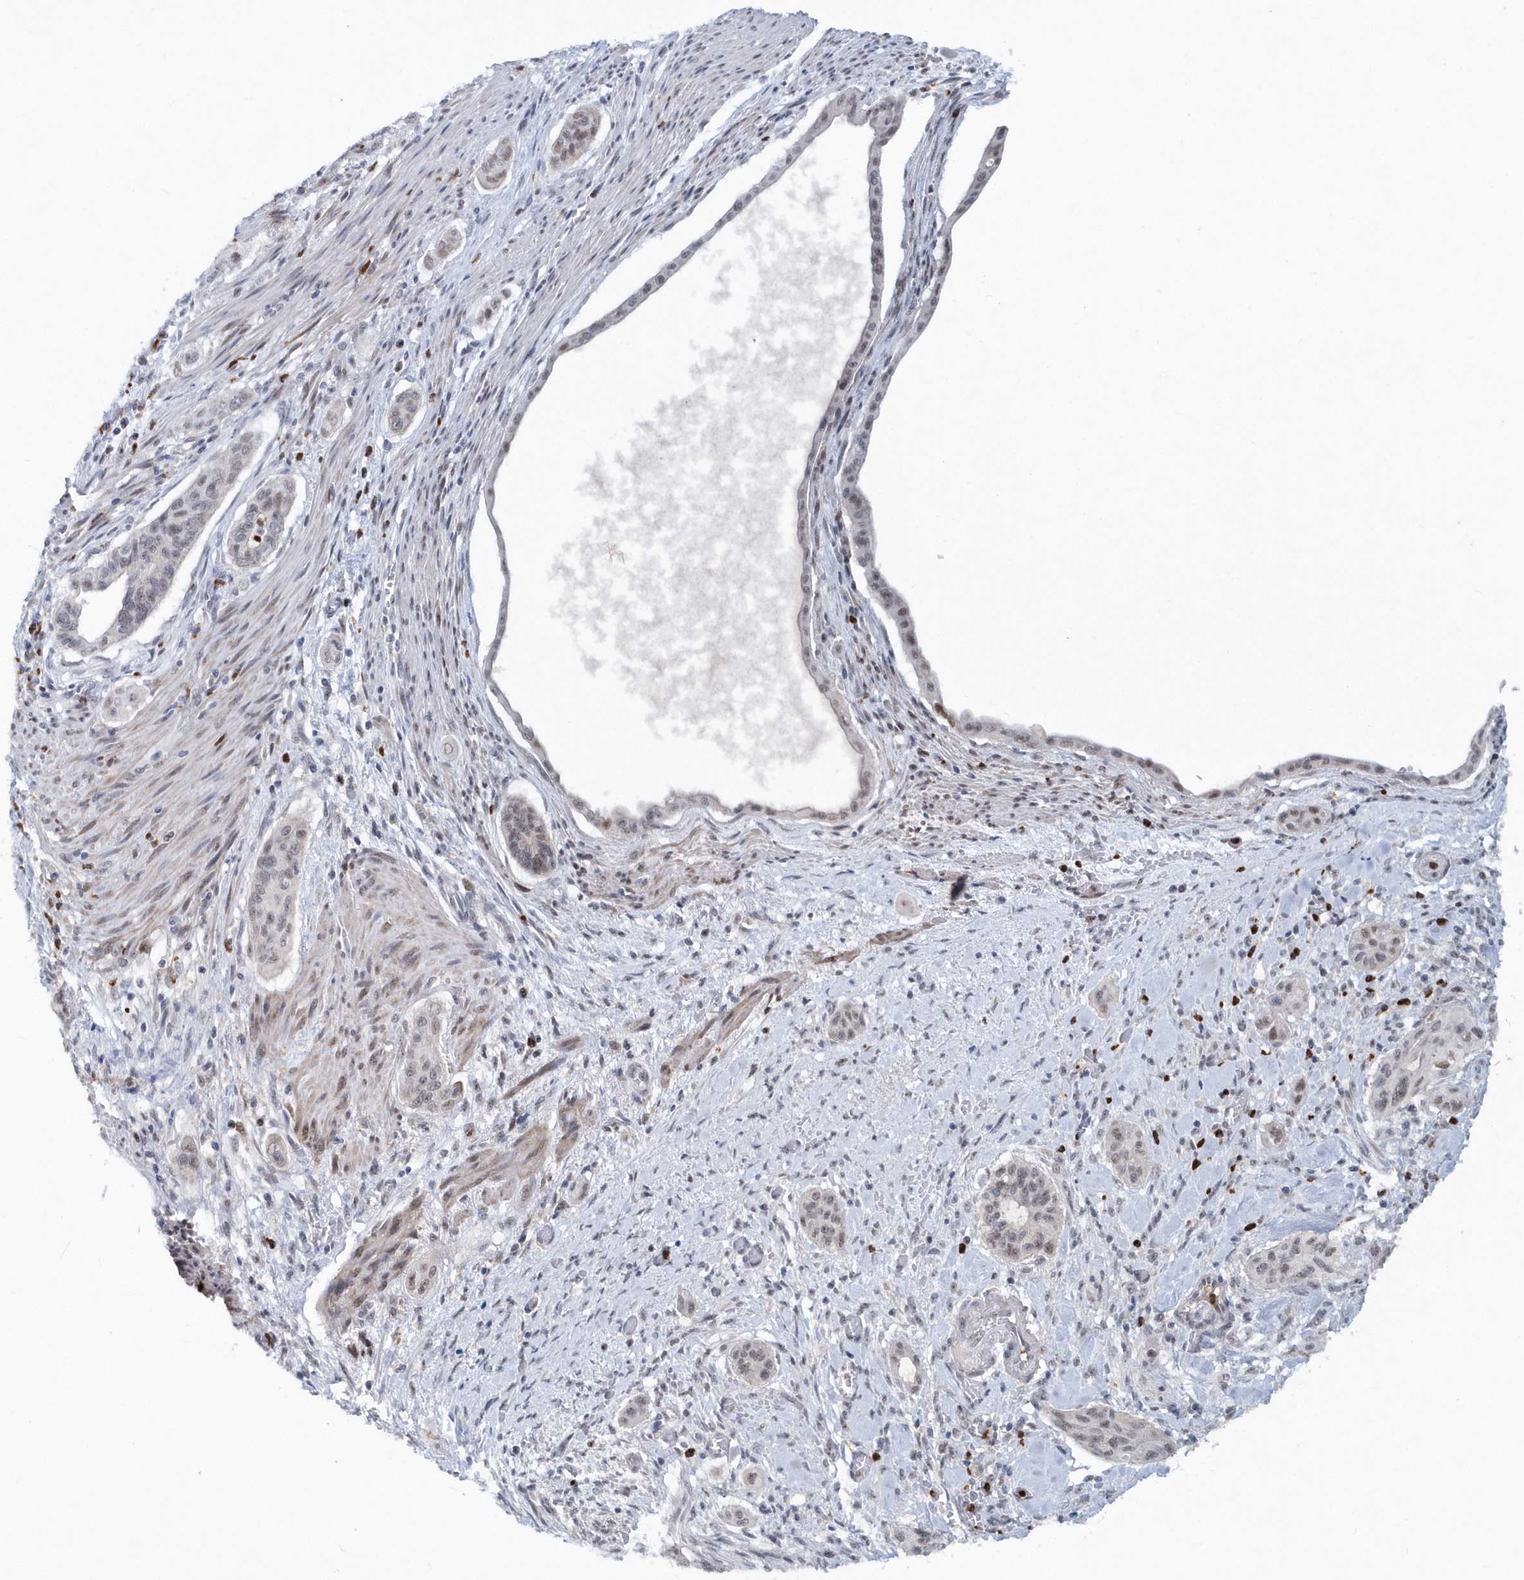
{"staining": {"intensity": "weak", "quantity": "<25%", "location": "nuclear"}, "tissue": "pancreatic cancer", "cell_type": "Tumor cells", "image_type": "cancer", "snomed": [{"axis": "morphology", "description": "Adenocarcinoma, NOS"}, {"axis": "topography", "description": "Pancreas"}], "caption": "Pancreatic cancer (adenocarcinoma) was stained to show a protein in brown. There is no significant positivity in tumor cells.", "gene": "ASCL4", "patient": {"sex": "male", "age": 77}}